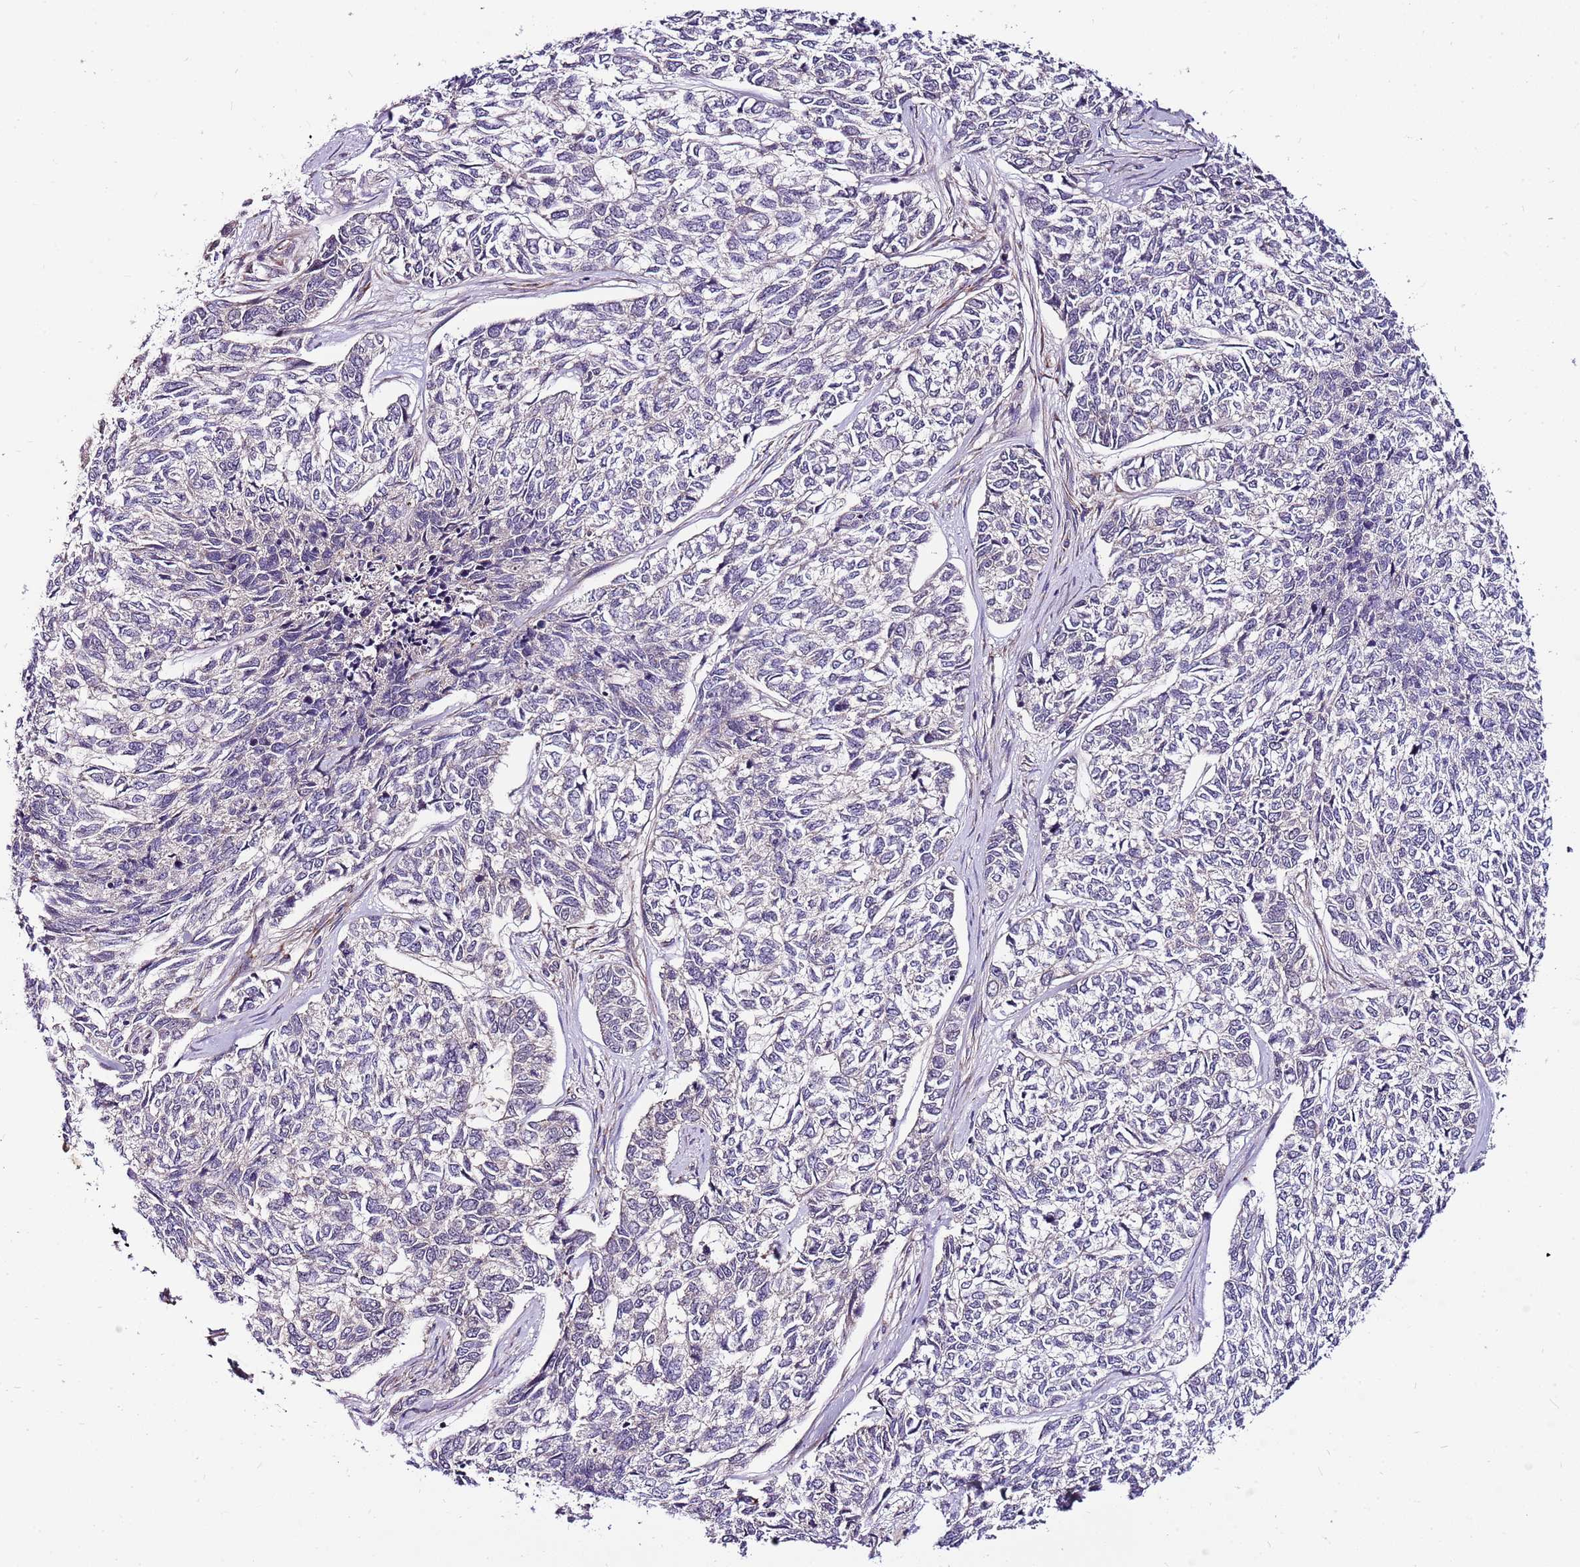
{"staining": {"intensity": "negative", "quantity": "none", "location": "none"}, "tissue": "skin cancer", "cell_type": "Tumor cells", "image_type": "cancer", "snomed": [{"axis": "morphology", "description": "Basal cell carcinoma"}, {"axis": "topography", "description": "Skin"}], "caption": "Basal cell carcinoma (skin) stained for a protein using immunohistochemistry shows no staining tumor cells.", "gene": "POLE3", "patient": {"sex": "female", "age": 65}}